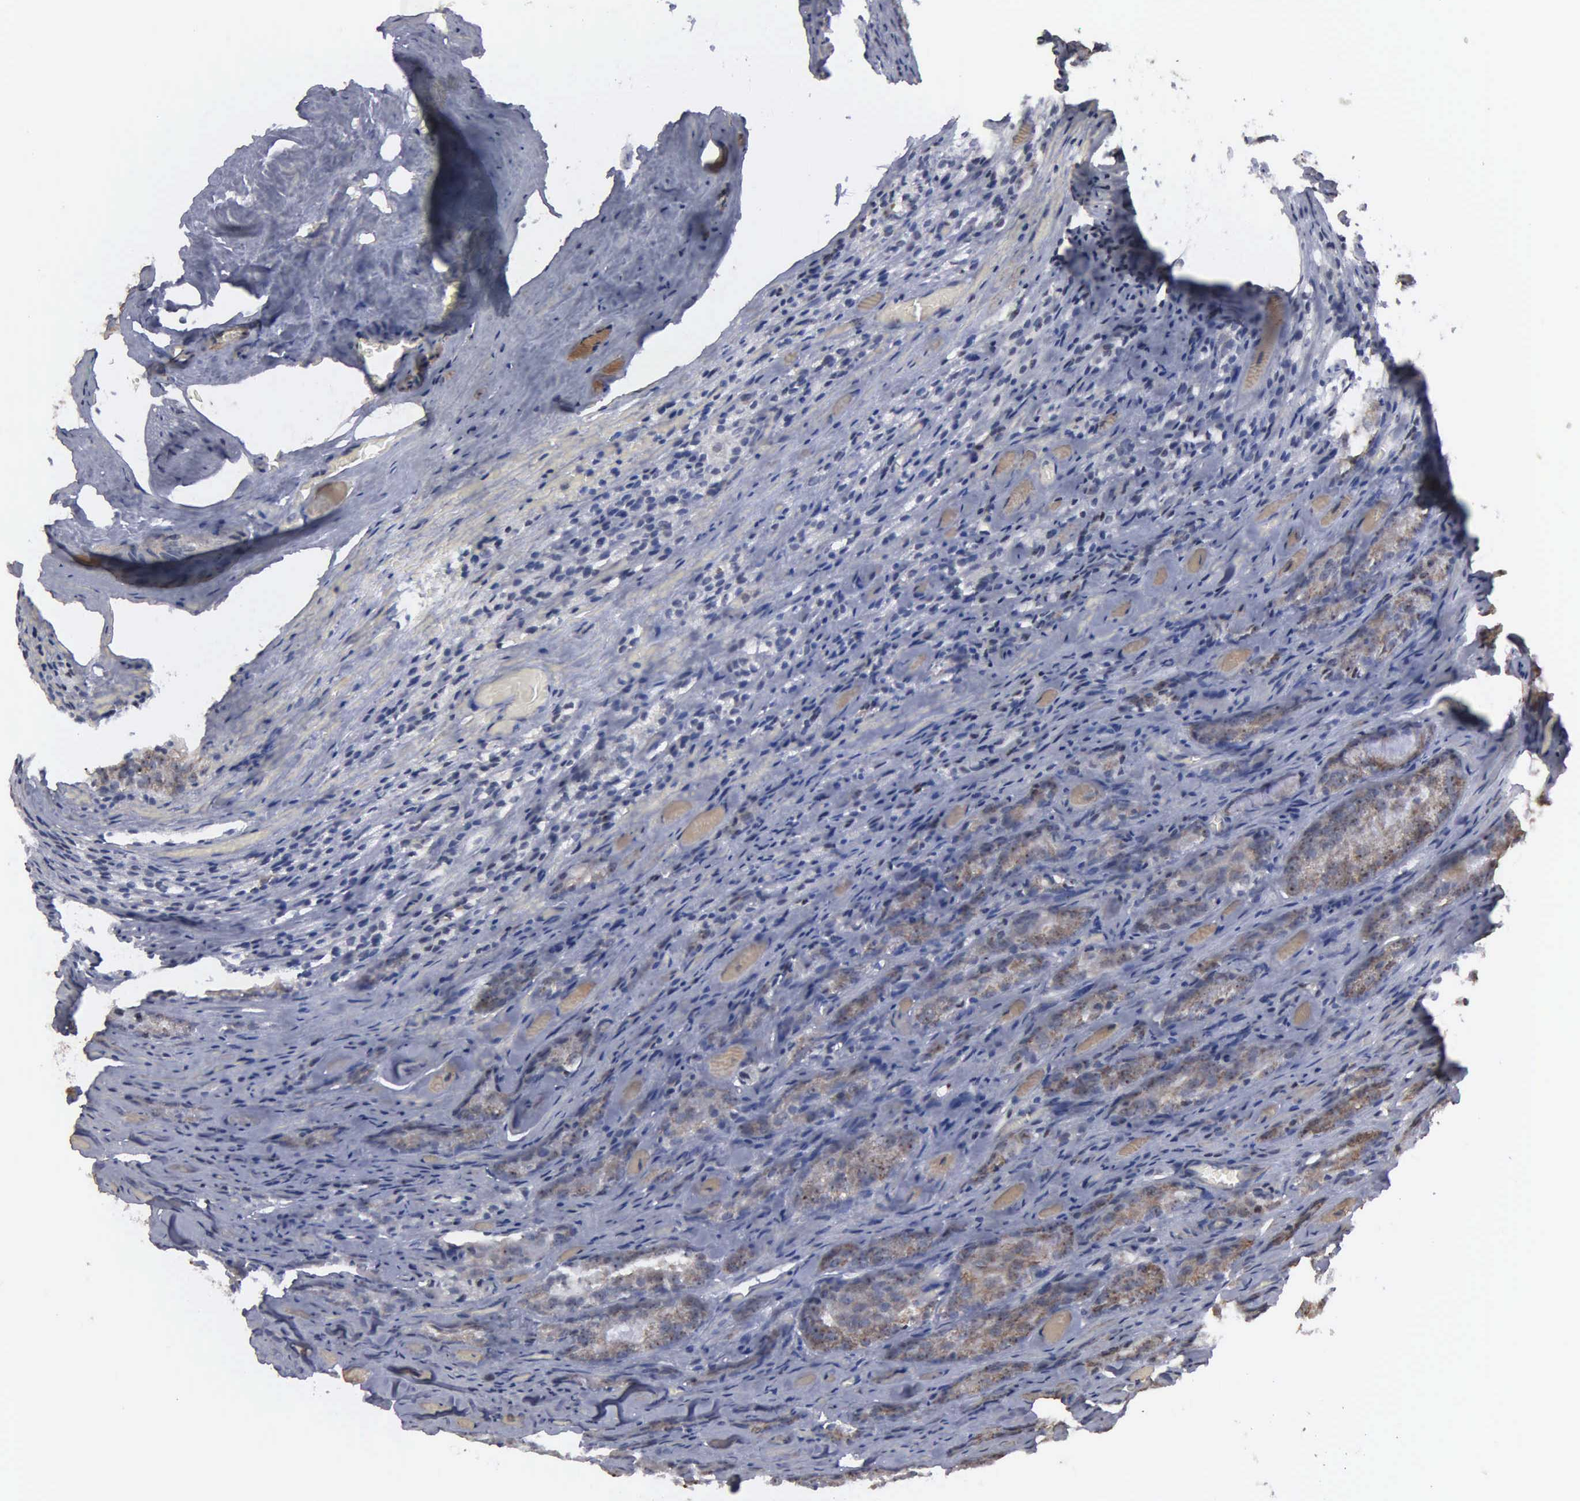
{"staining": {"intensity": "weak", "quantity": "25%-75%", "location": "cytoplasmic/membranous,nuclear"}, "tissue": "prostate cancer", "cell_type": "Tumor cells", "image_type": "cancer", "snomed": [{"axis": "morphology", "description": "Adenocarcinoma, Medium grade"}, {"axis": "topography", "description": "Prostate"}], "caption": "IHC photomicrograph of prostate cancer (adenocarcinoma (medium-grade)) stained for a protein (brown), which reveals low levels of weak cytoplasmic/membranous and nuclear expression in about 25%-75% of tumor cells.", "gene": "NGDN", "patient": {"sex": "male", "age": 60}}